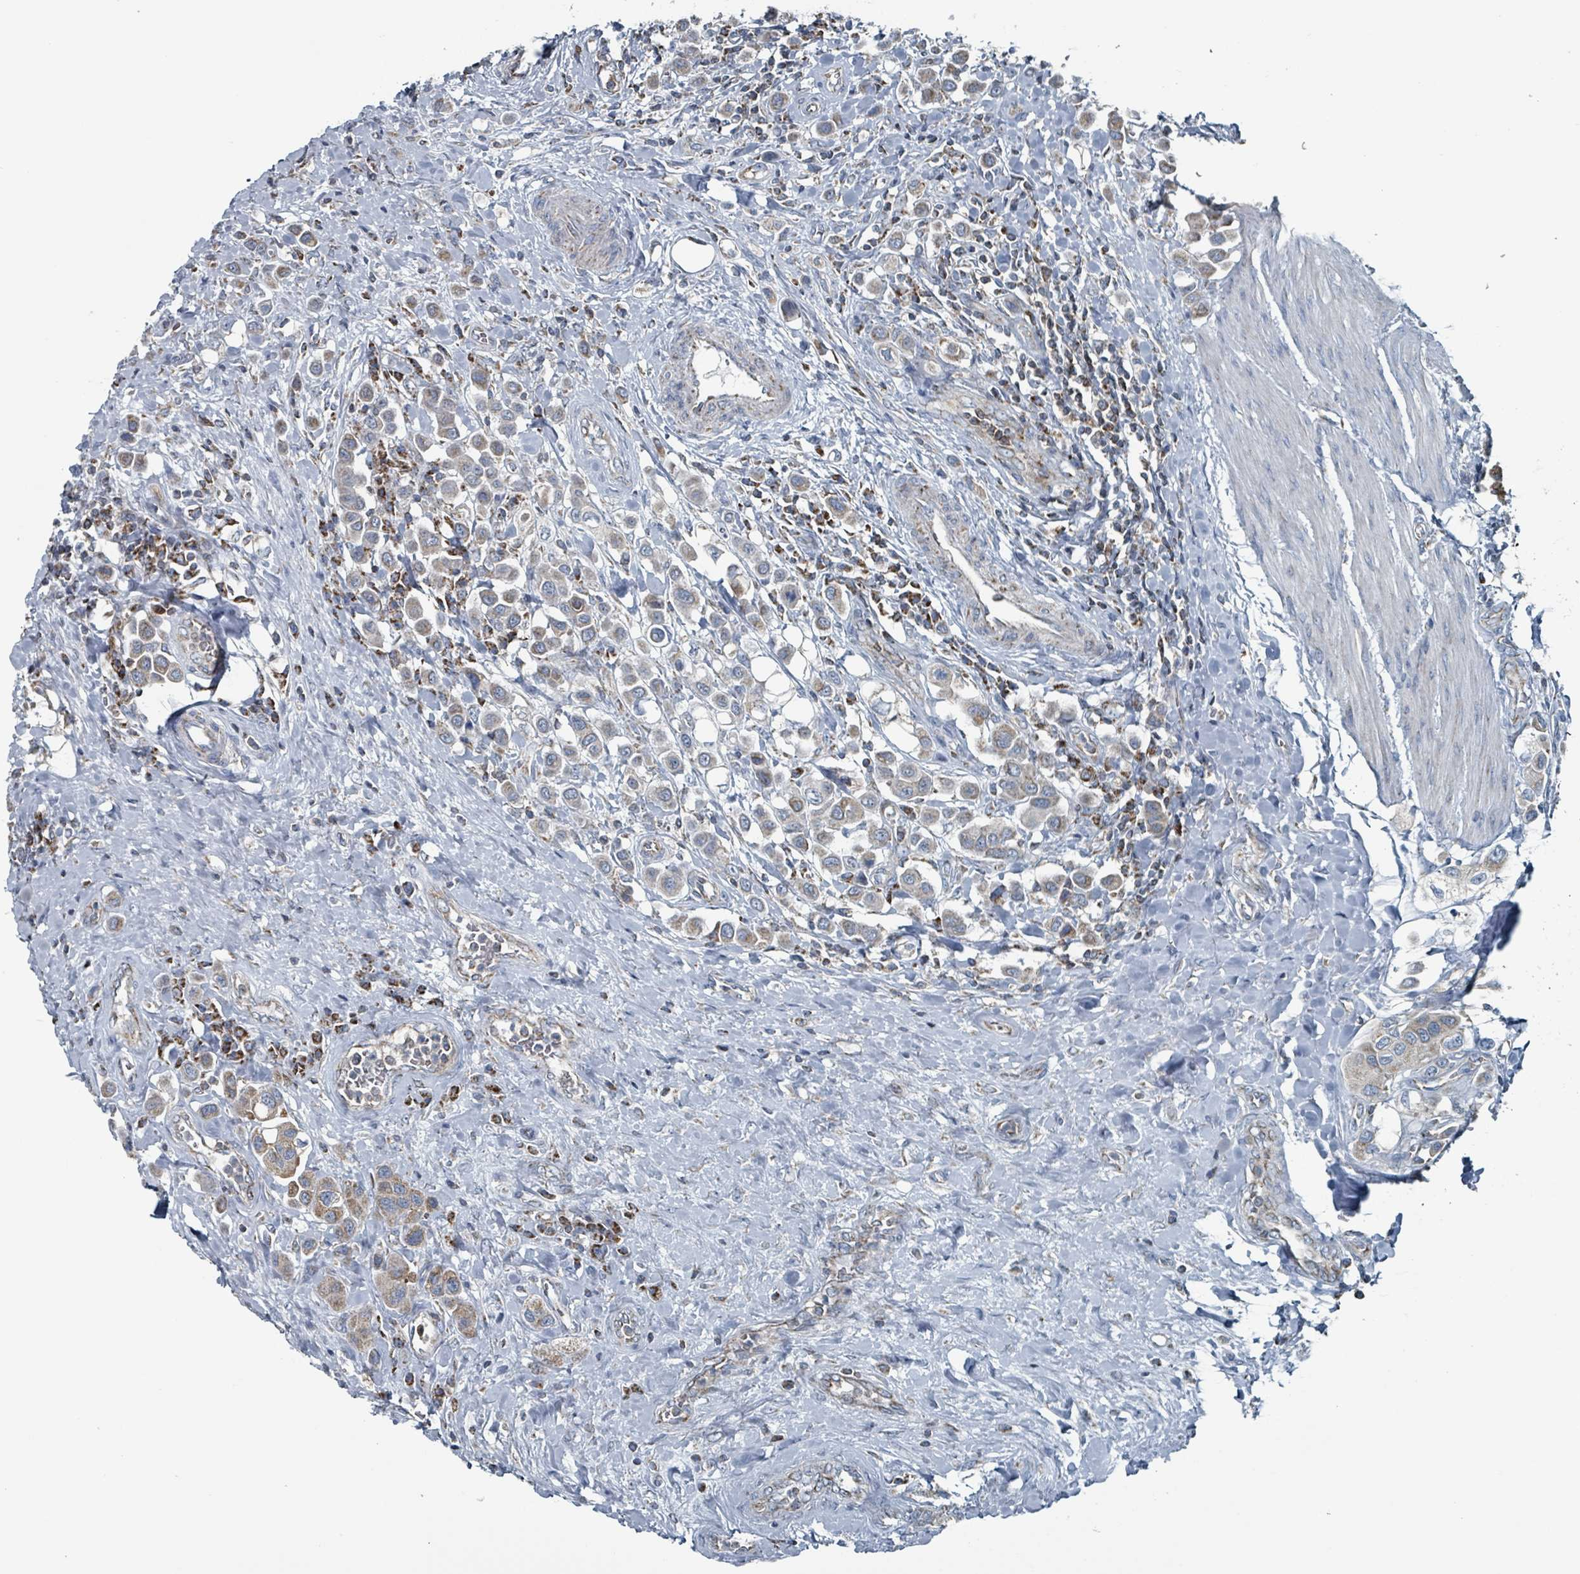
{"staining": {"intensity": "weak", "quantity": "25%-75%", "location": "cytoplasmic/membranous"}, "tissue": "urothelial cancer", "cell_type": "Tumor cells", "image_type": "cancer", "snomed": [{"axis": "morphology", "description": "Urothelial carcinoma, High grade"}, {"axis": "topography", "description": "Urinary bladder"}], "caption": "Weak cytoplasmic/membranous expression is seen in approximately 25%-75% of tumor cells in urothelial carcinoma (high-grade). Immunohistochemistry (ihc) stains the protein in brown and the nuclei are stained blue.", "gene": "ABHD18", "patient": {"sex": "male", "age": 50}}